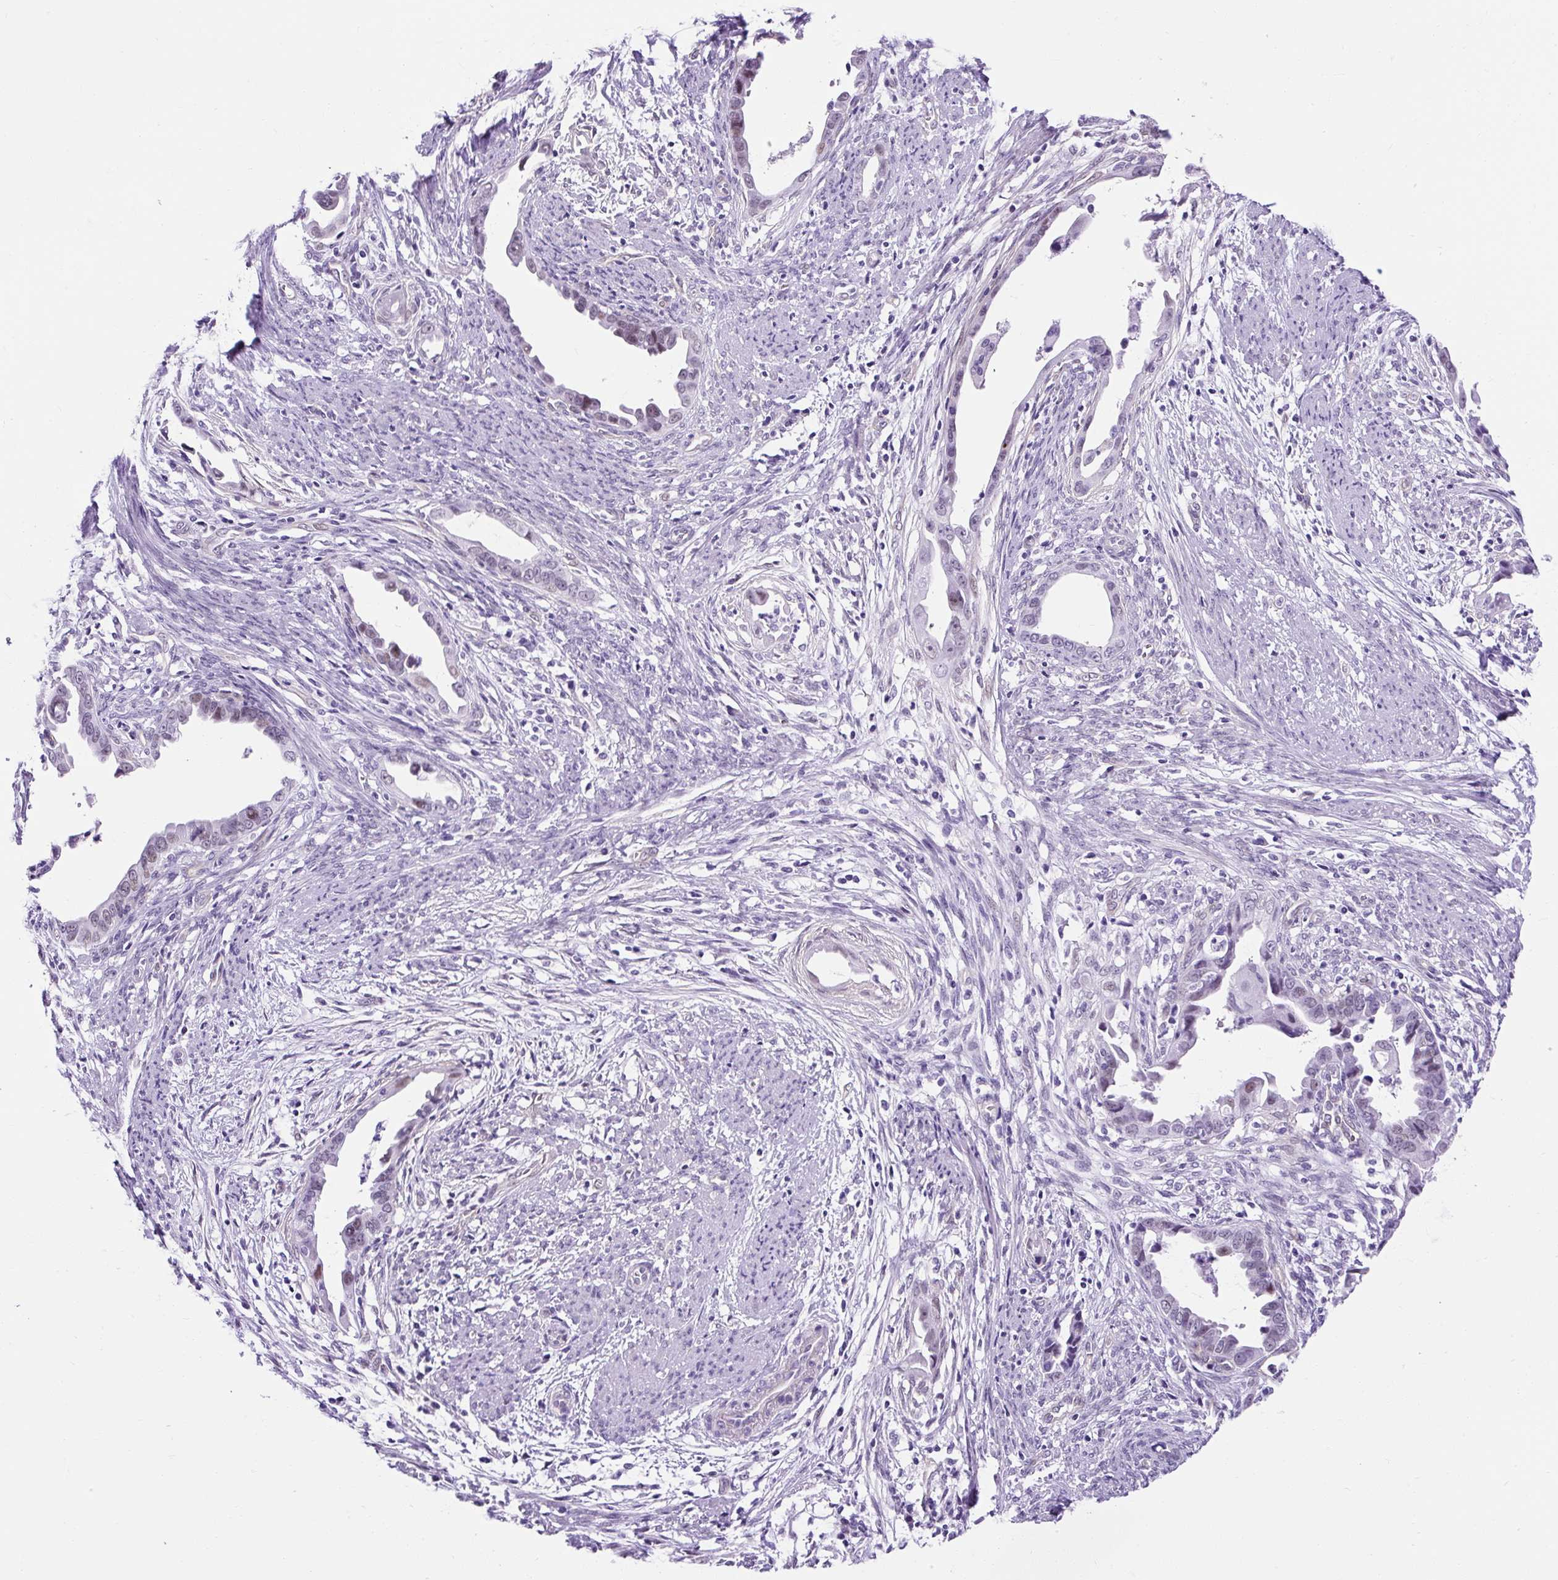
{"staining": {"intensity": "negative", "quantity": "none", "location": "none"}, "tissue": "endometrial cancer", "cell_type": "Tumor cells", "image_type": "cancer", "snomed": [{"axis": "morphology", "description": "Adenocarcinoma, NOS"}, {"axis": "topography", "description": "Endometrium"}], "caption": "The photomicrograph reveals no significant staining in tumor cells of endometrial cancer (adenocarcinoma).", "gene": "KRT12", "patient": {"sex": "female", "age": 57}}